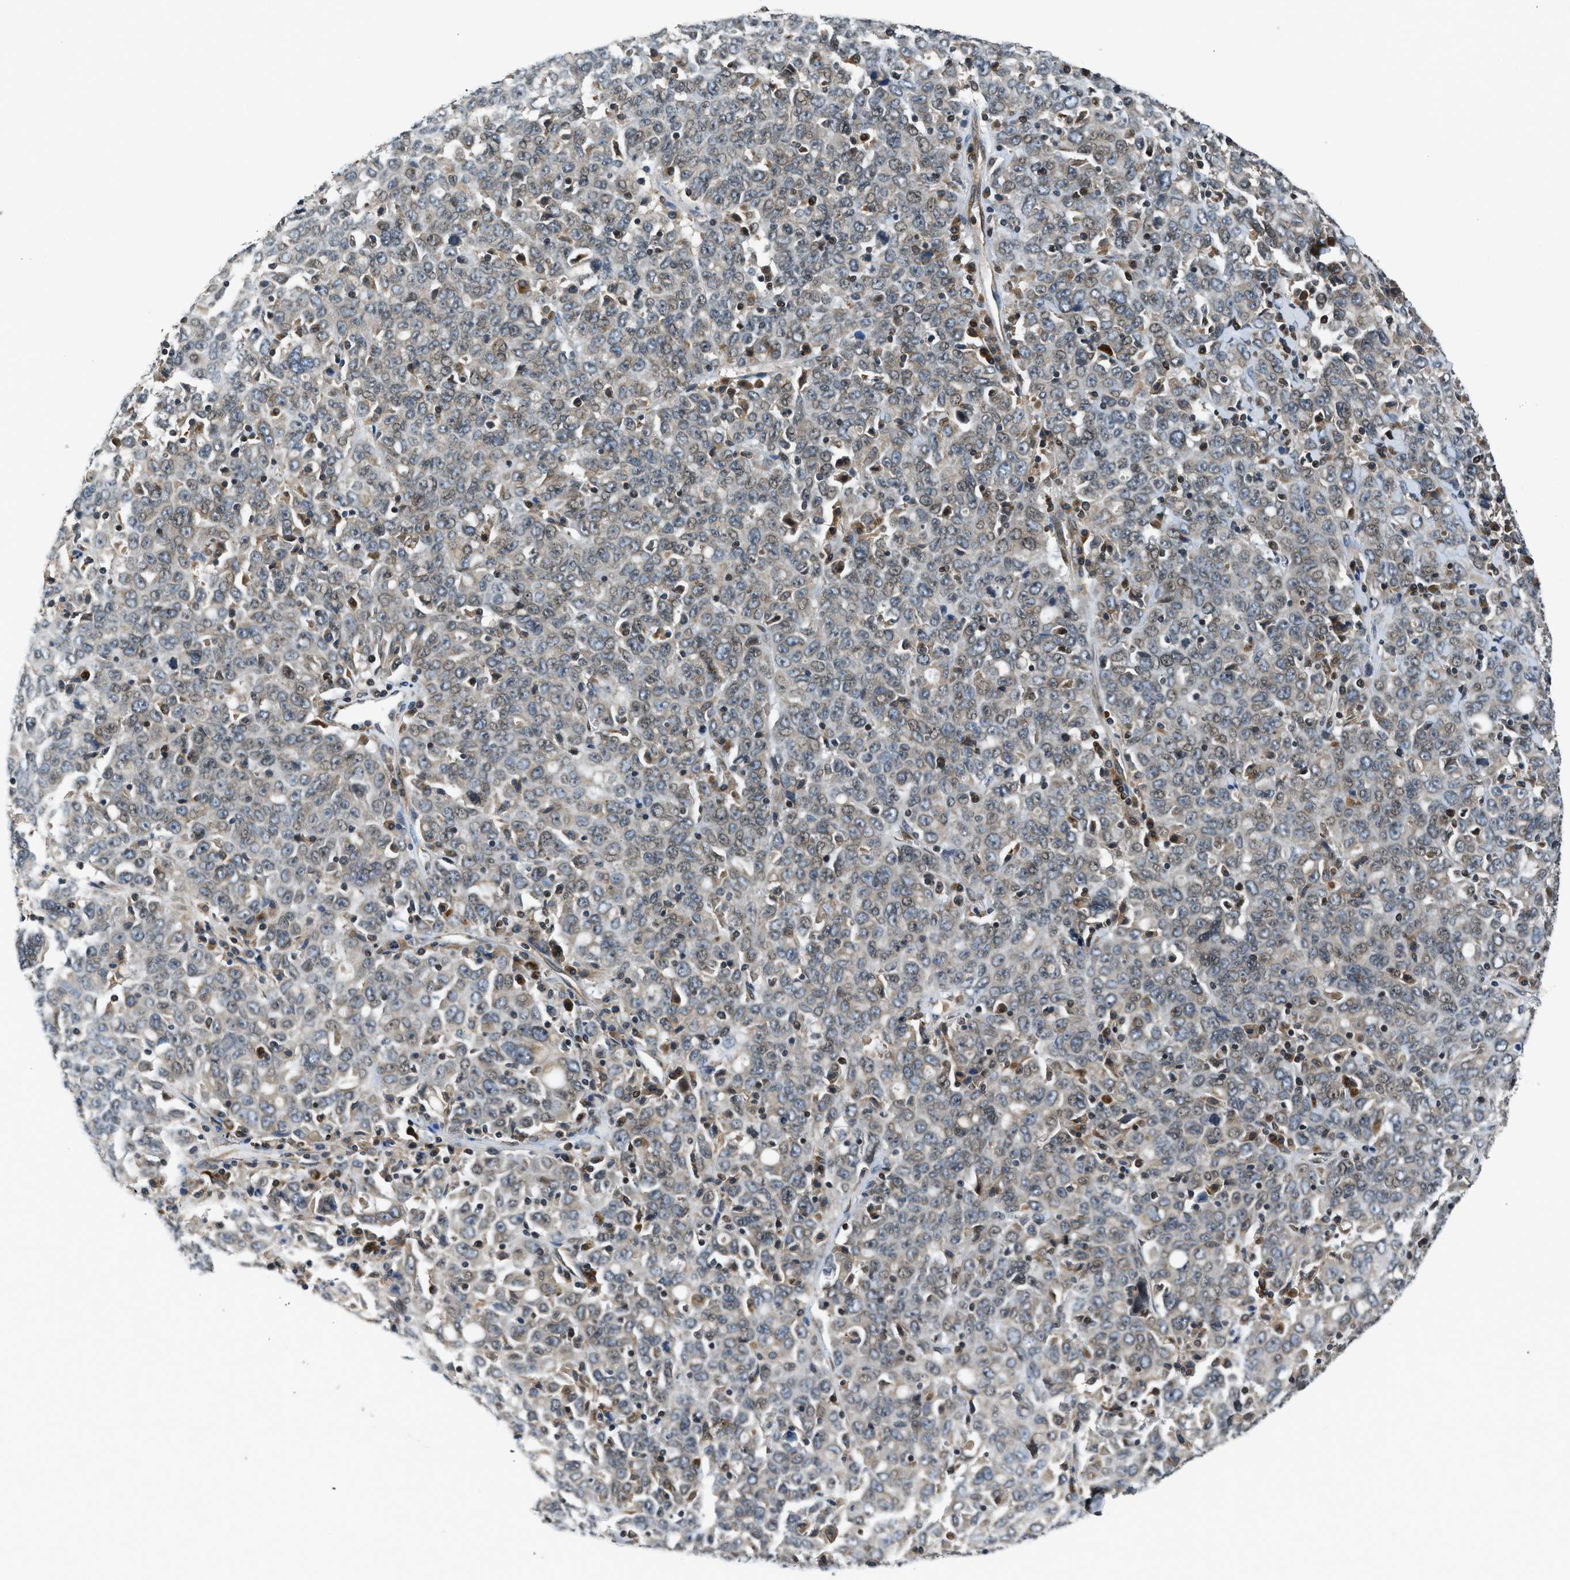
{"staining": {"intensity": "weak", "quantity": "25%-75%", "location": "cytoplasmic/membranous"}, "tissue": "ovarian cancer", "cell_type": "Tumor cells", "image_type": "cancer", "snomed": [{"axis": "morphology", "description": "Carcinoma, endometroid"}, {"axis": "topography", "description": "Ovary"}], "caption": "Ovarian cancer tissue demonstrates weak cytoplasmic/membranous expression in about 25%-75% of tumor cells", "gene": "RETREG3", "patient": {"sex": "female", "age": 62}}